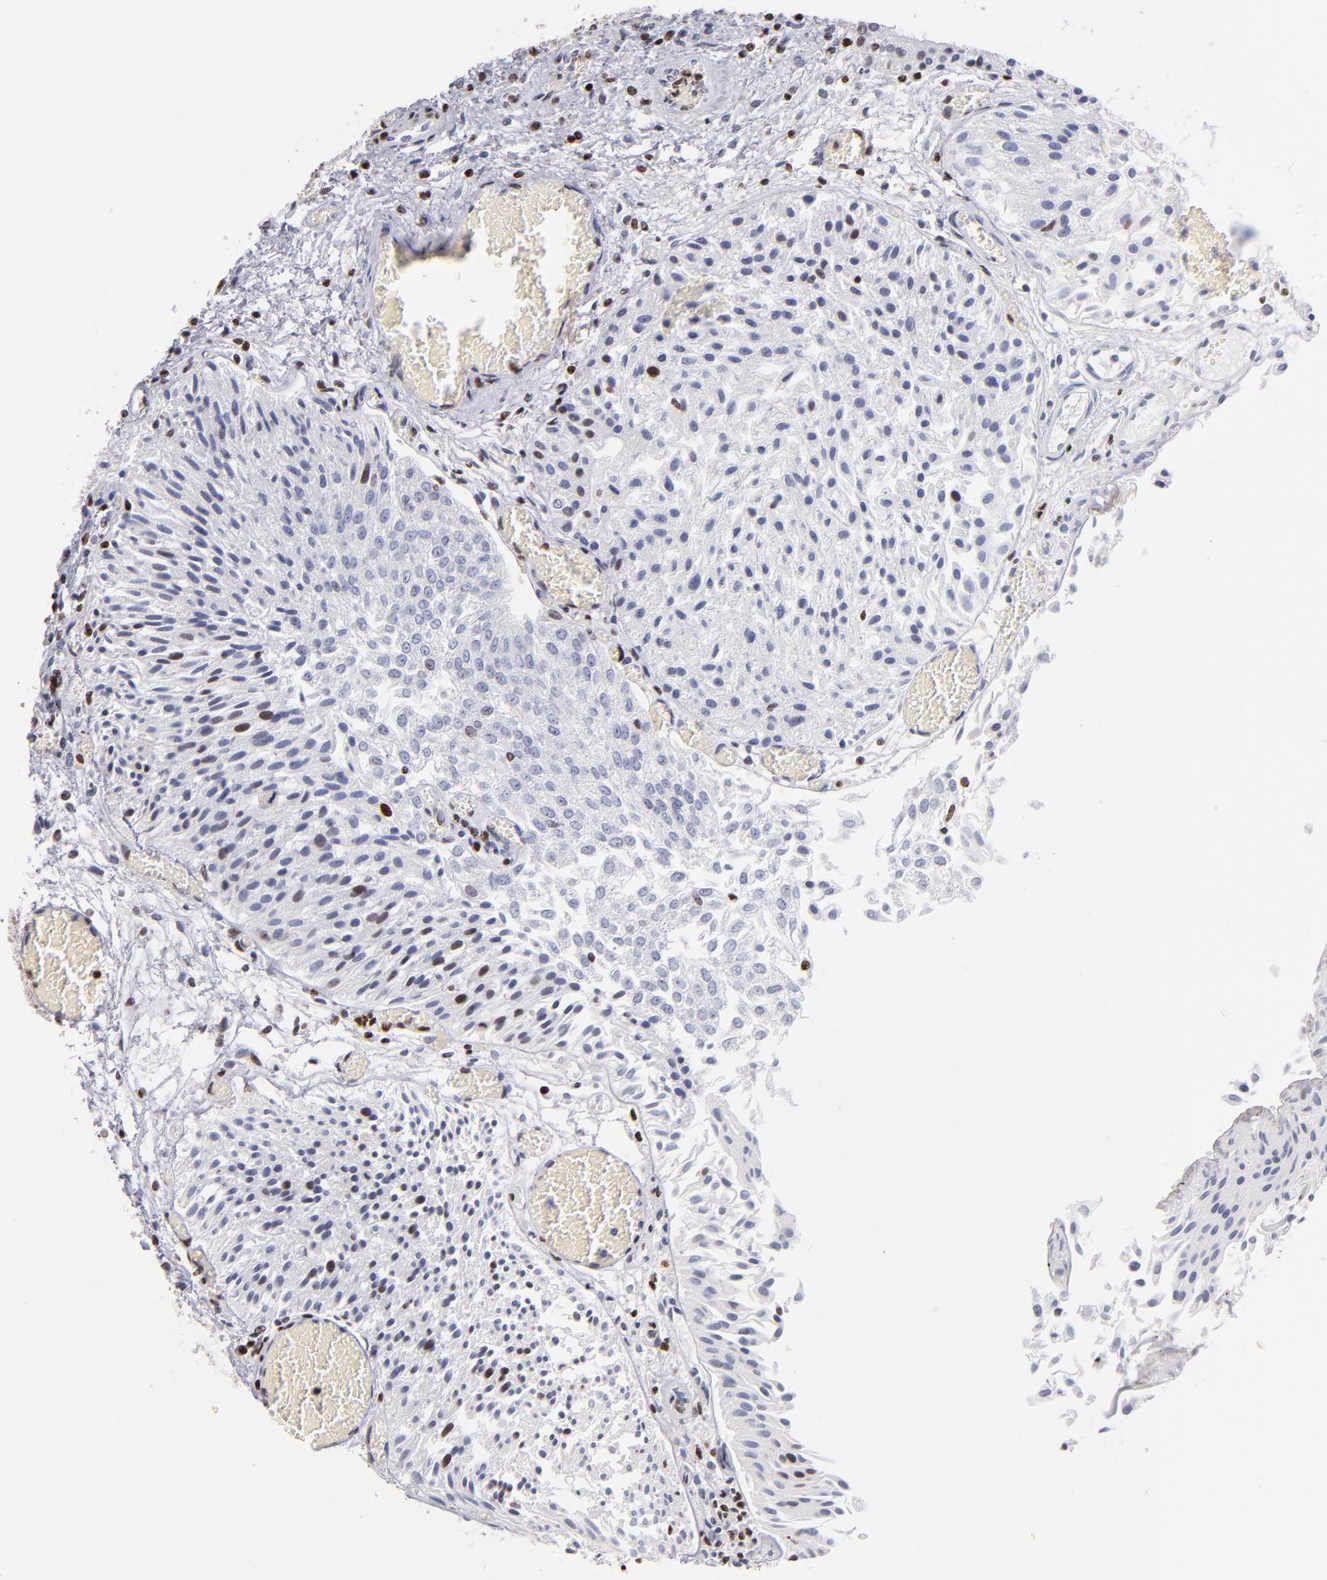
{"staining": {"intensity": "strong", "quantity": "<25%", "location": "nuclear"}, "tissue": "urothelial cancer", "cell_type": "Tumor cells", "image_type": "cancer", "snomed": [{"axis": "morphology", "description": "Urothelial carcinoma, Low grade"}, {"axis": "topography", "description": "Urinary bladder"}], "caption": "Immunohistochemical staining of human urothelial cancer demonstrates medium levels of strong nuclear positivity in approximately <25% of tumor cells.", "gene": "POLA1", "patient": {"sex": "male", "age": 86}}